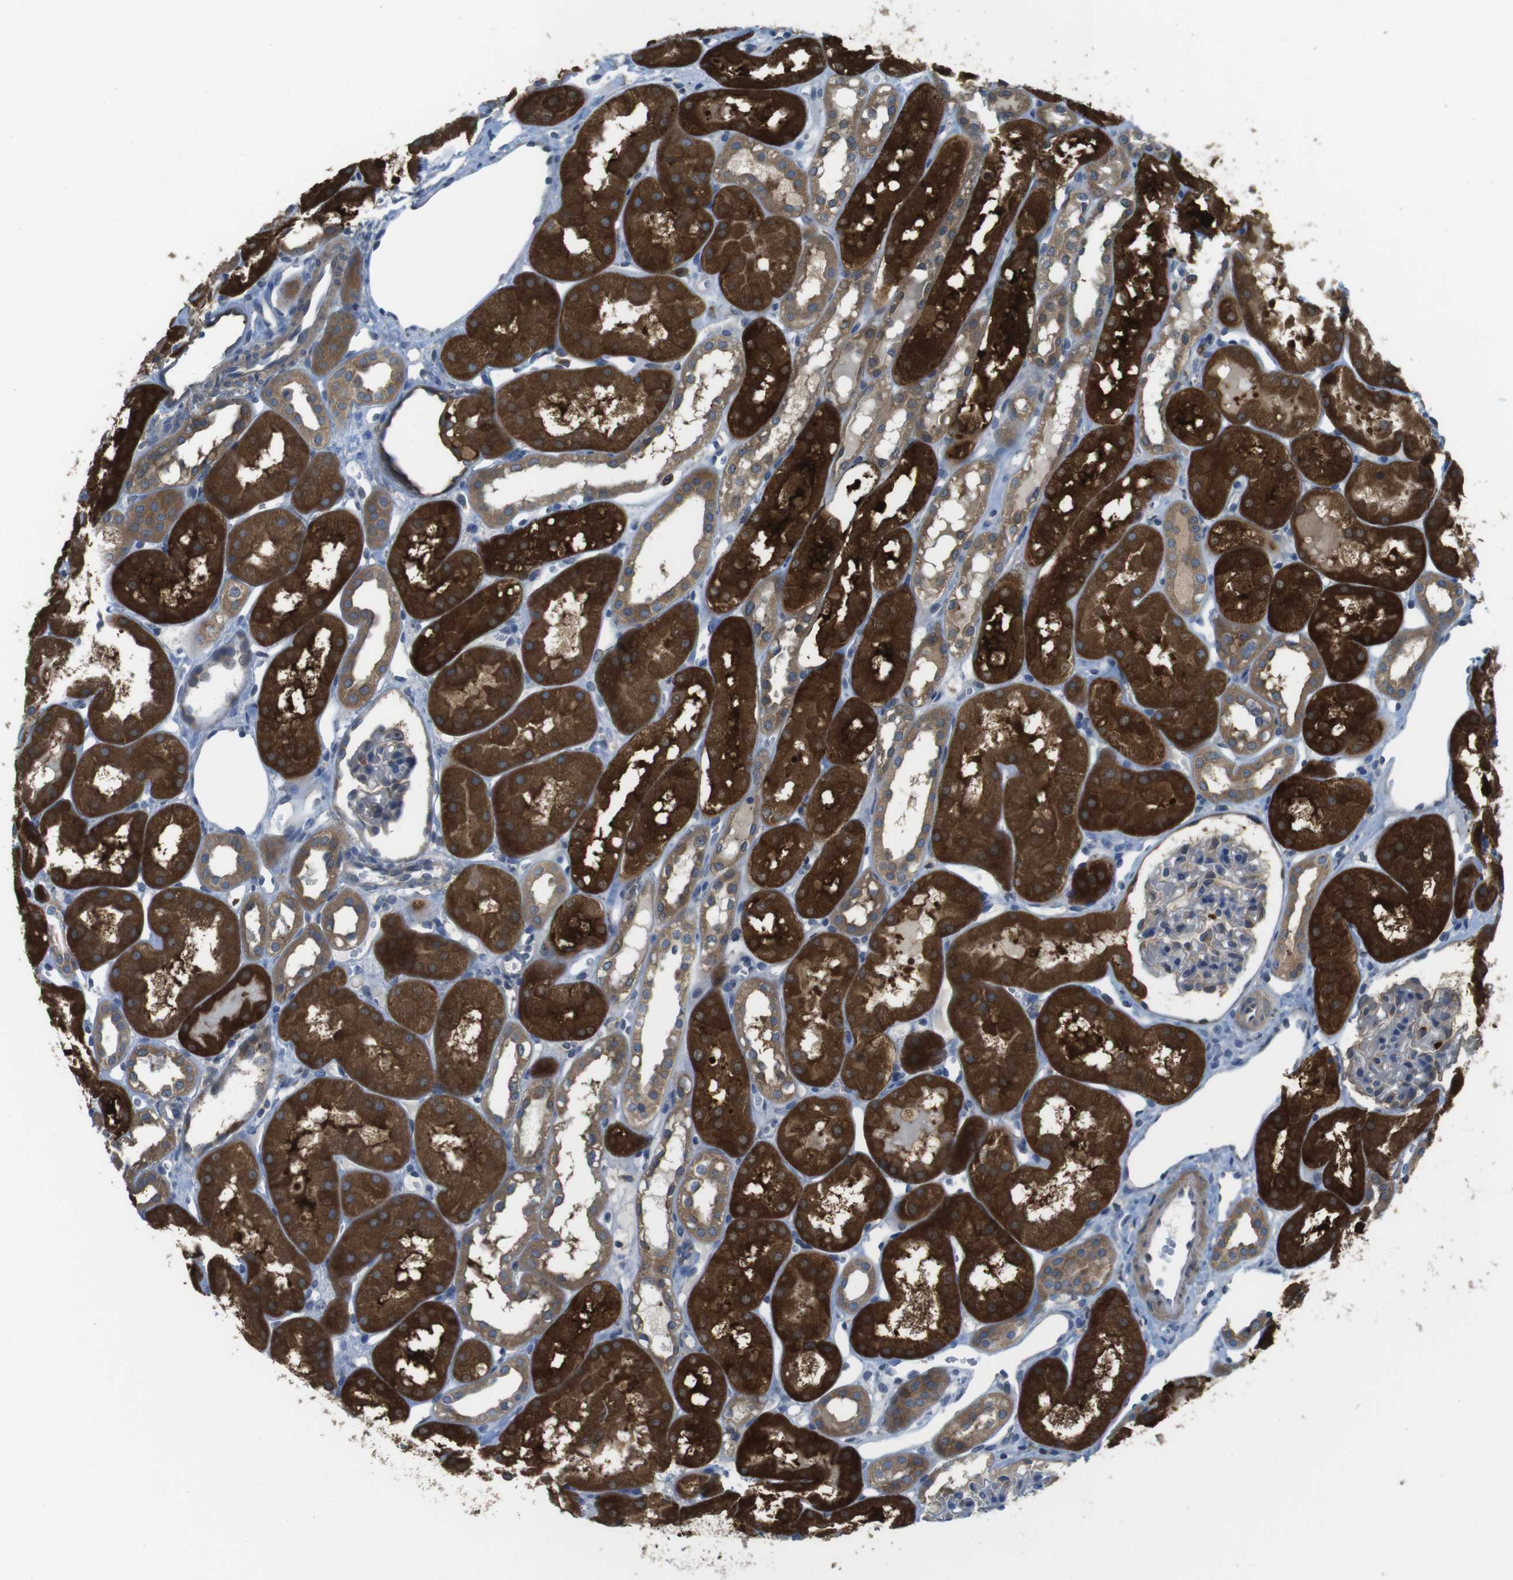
{"staining": {"intensity": "moderate", "quantity": "<25%", "location": "cytoplasmic/membranous"}, "tissue": "kidney", "cell_type": "Cells in glomeruli", "image_type": "normal", "snomed": [{"axis": "morphology", "description": "Normal tissue, NOS"}, {"axis": "topography", "description": "Kidney"}, {"axis": "topography", "description": "Urinary bladder"}], "caption": "About <25% of cells in glomeruli in benign kidney reveal moderate cytoplasmic/membranous protein staining as visualized by brown immunohistochemical staining.", "gene": "MTHFD1L", "patient": {"sex": "male", "age": 16}}